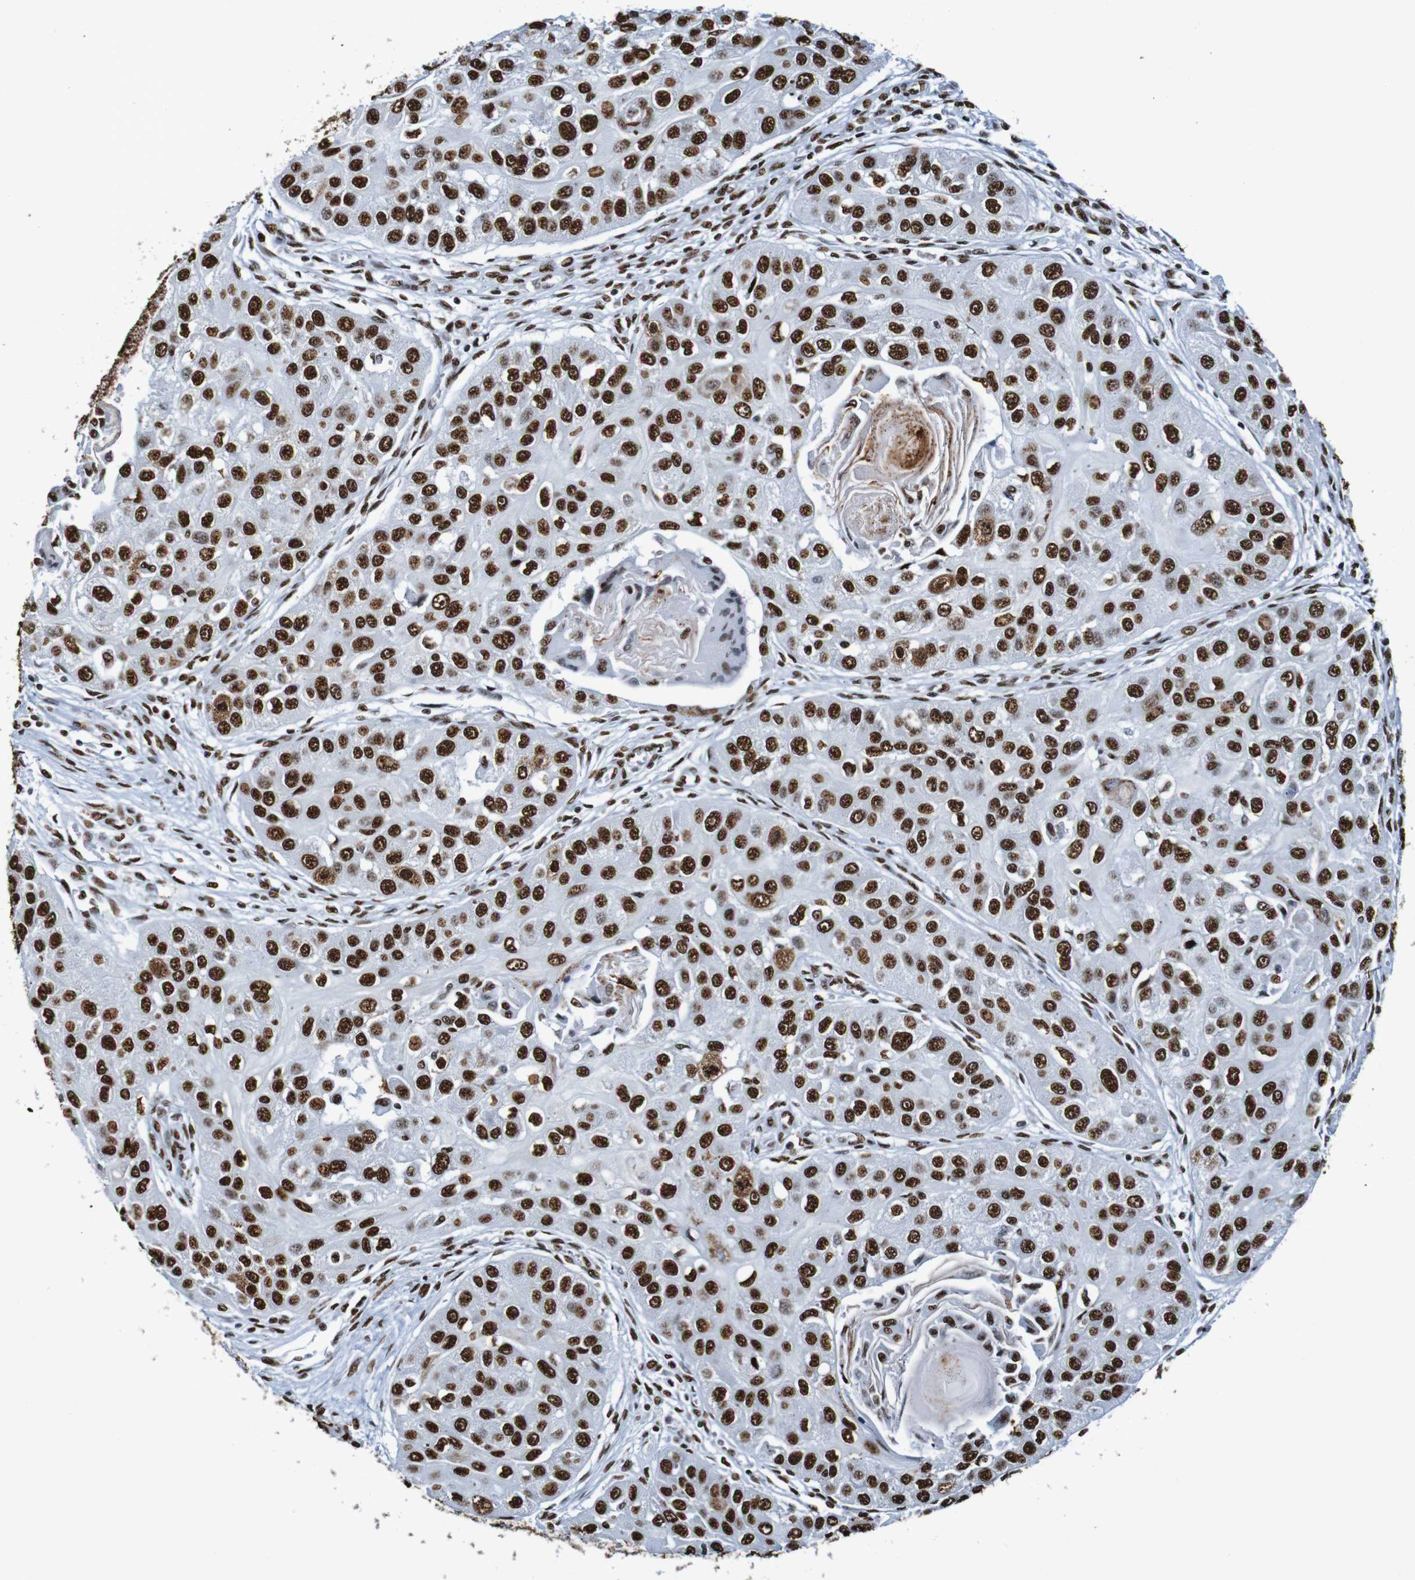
{"staining": {"intensity": "strong", "quantity": ">75%", "location": "nuclear"}, "tissue": "head and neck cancer", "cell_type": "Tumor cells", "image_type": "cancer", "snomed": [{"axis": "morphology", "description": "Normal tissue, NOS"}, {"axis": "morphology", "description": "Squamous cell carcinoma, NOS"}, {"axis": "topography", "description": "Skeletal muscle"}, {"axis": "topography", "description": "Head-Neck"}], "caption": "Human head and neck cancer stained with a brown dye reveals strong nuclear positive staining in approximately >75% of tumor cells.", "gene": "SRSF3", "patient": {"sex": "male", "age": 51}}